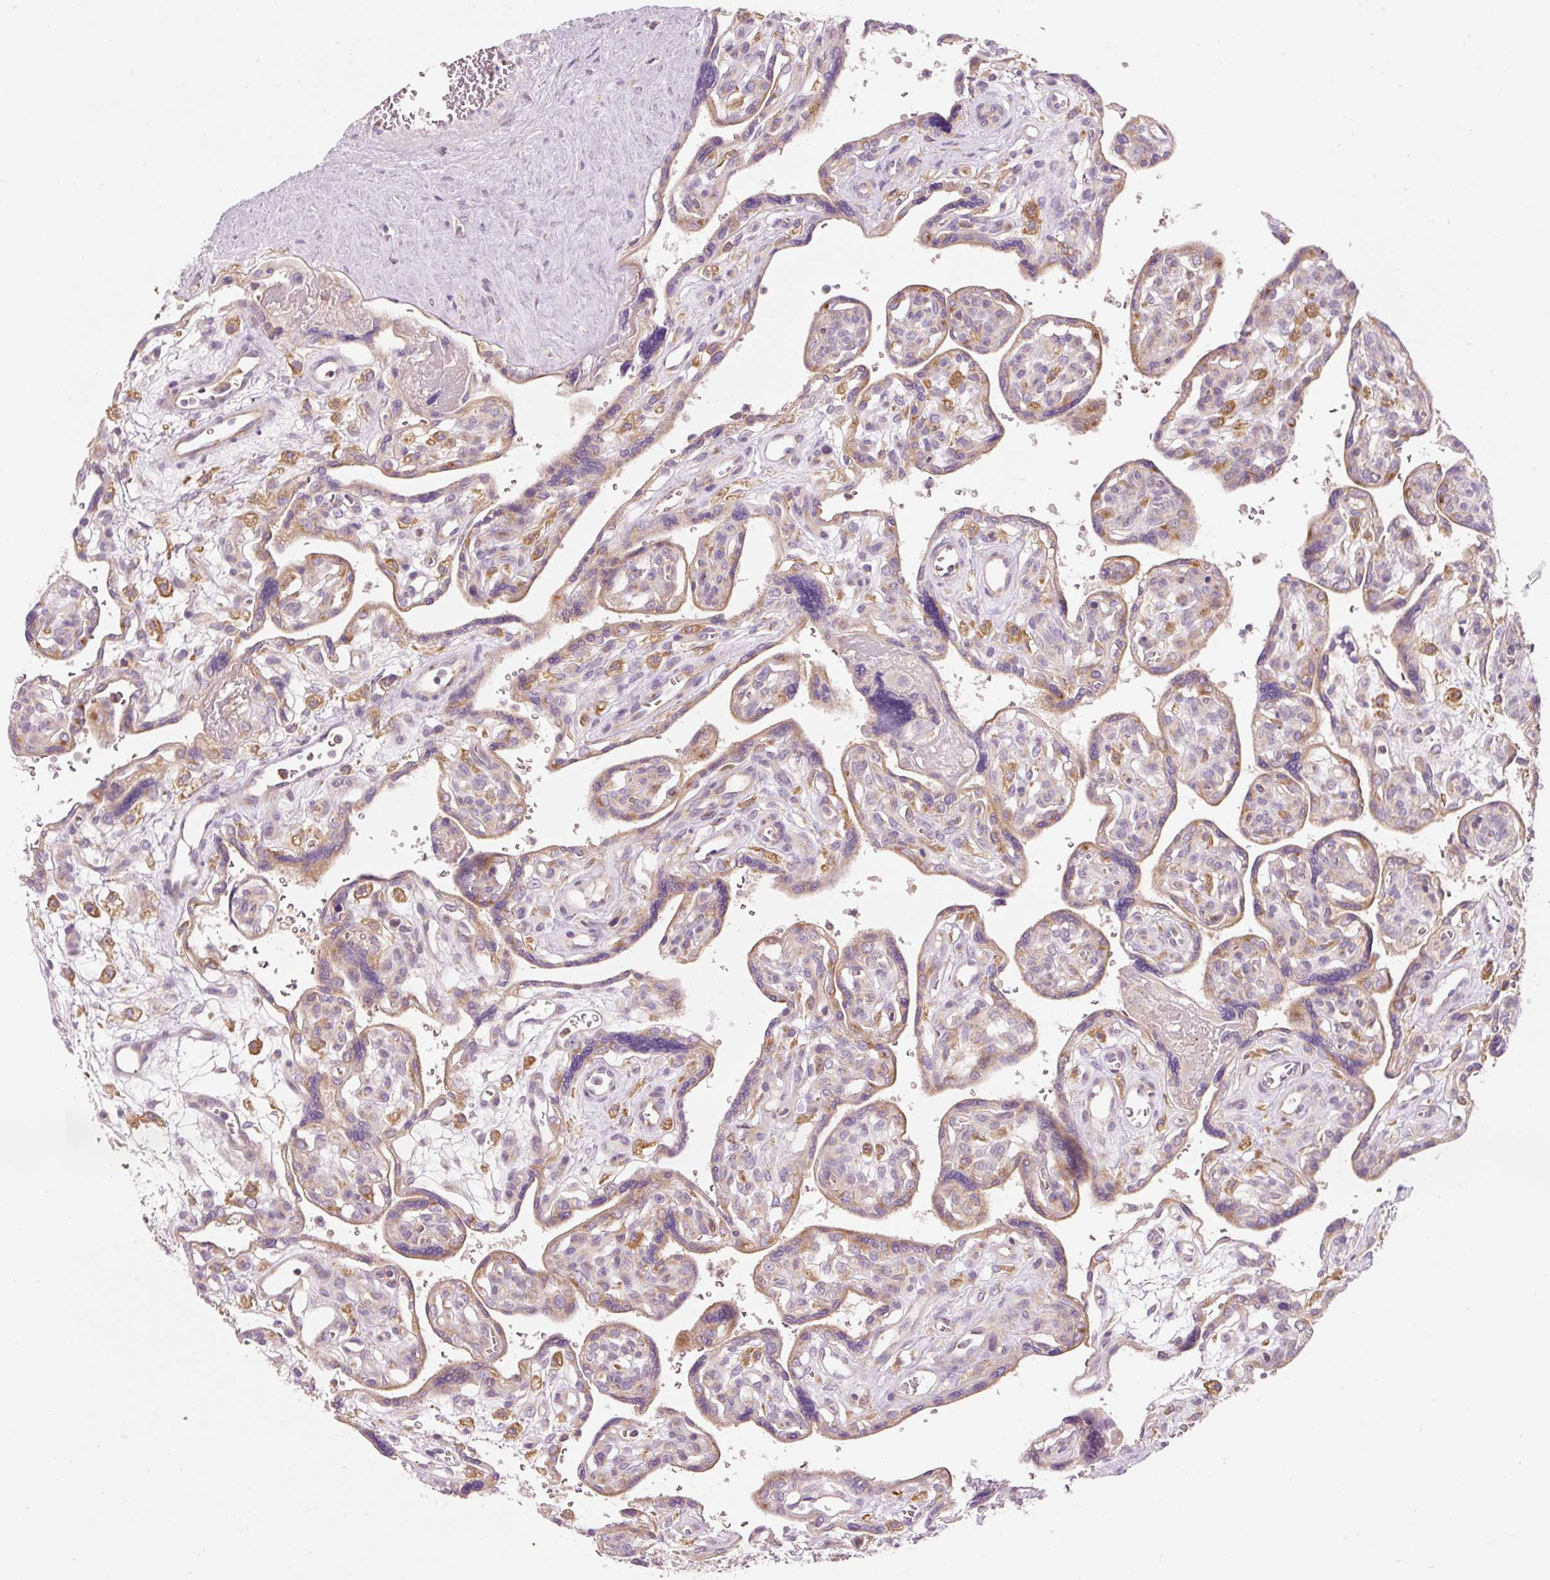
{"staining": {"intensity": "weak", "quantity": "<25%", "location": "cytoplasmic/membranous"}, "tissue": "placenta", "cell_type": "Decidual cells", "image_type": "normal", "snomed": [{"axis": "morphology", "description": "Normal tissue, NOS"}, {"axis": "topography", "description": "Placenta"}], "caption": "Human placenta stained for a protein using IHC reveals no expression in decidual cells.", "gene": "NAPA", "patient": {"sex": "female", "age": 39}}